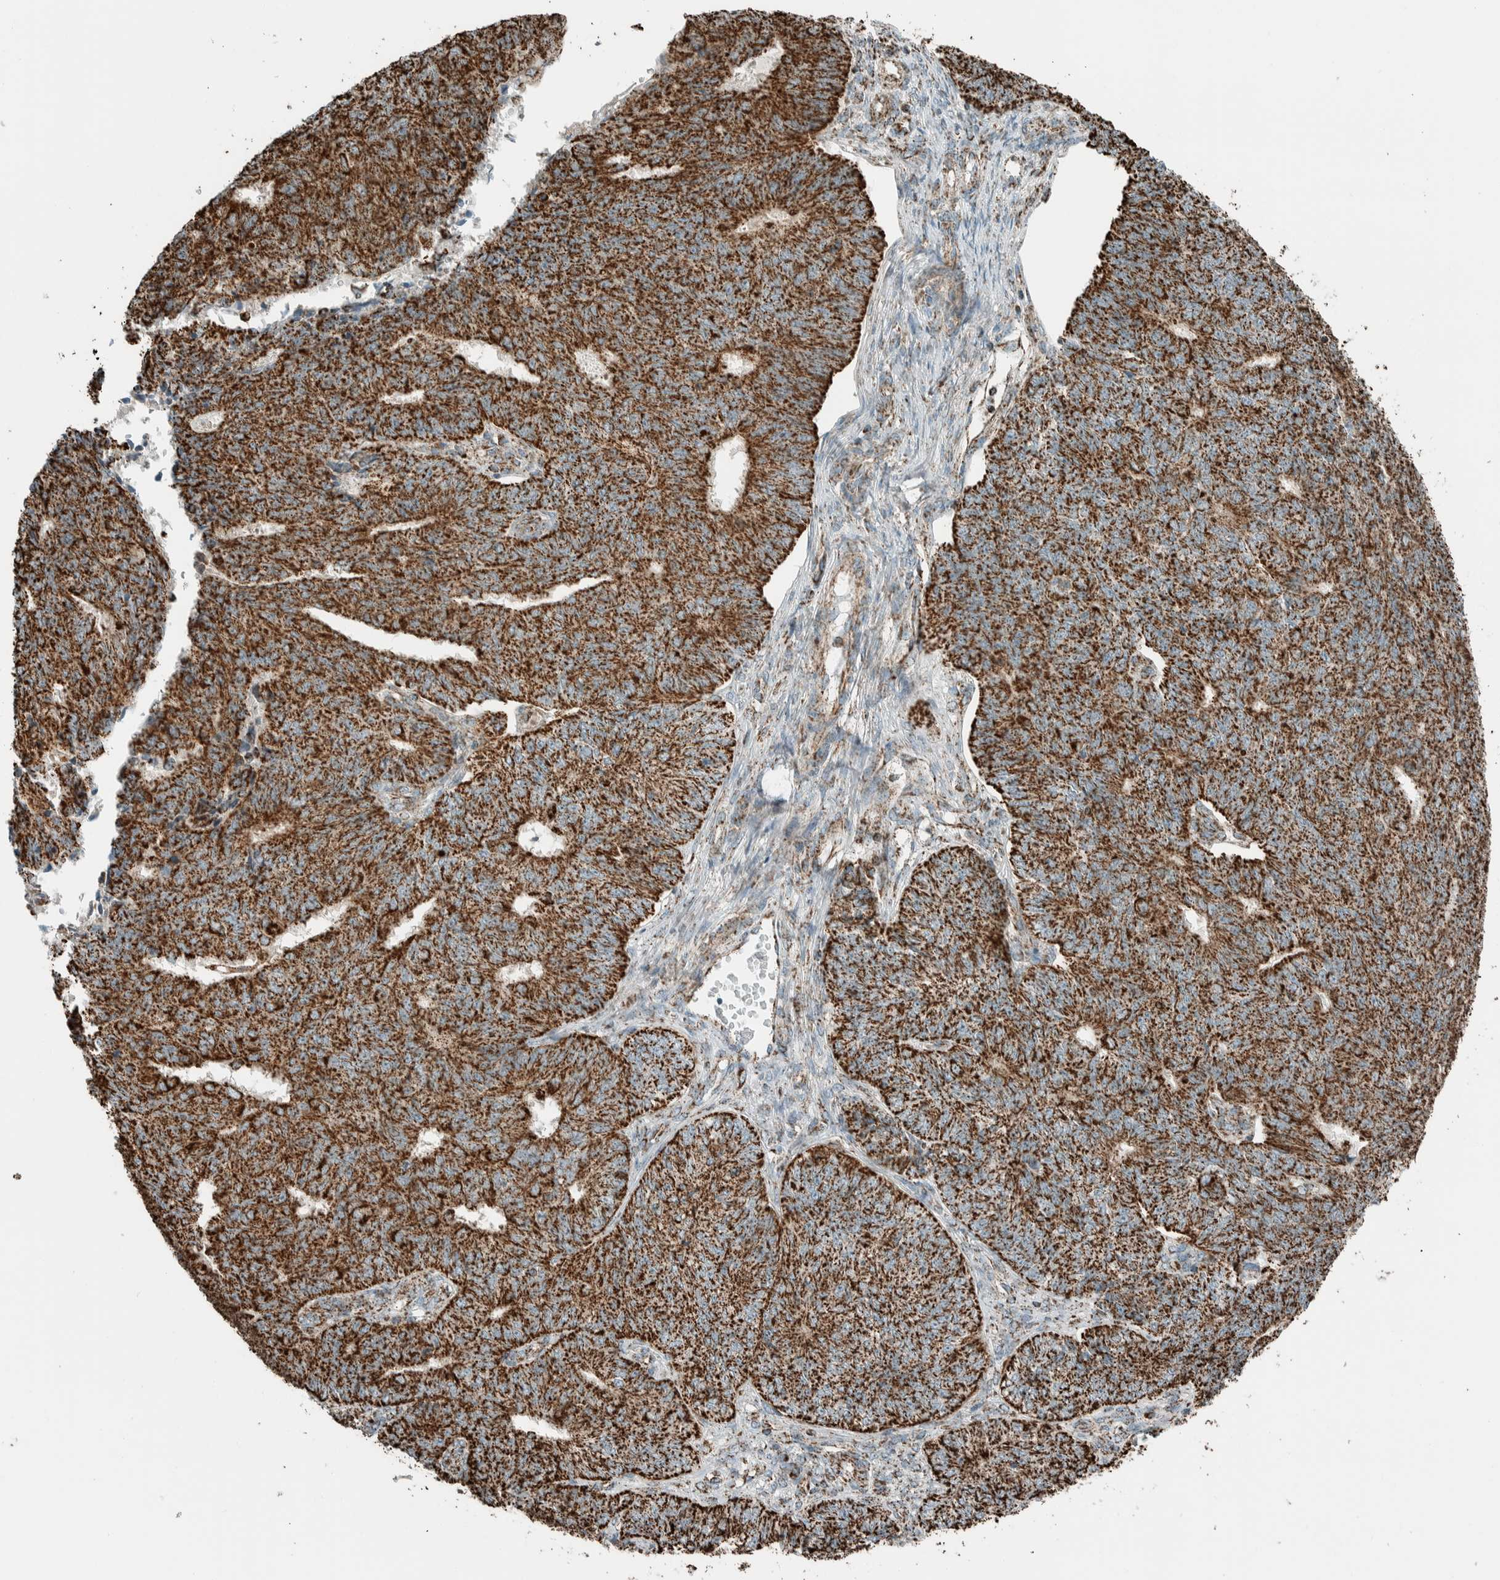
{"staining": {"intensity": "strong", "quantity": ">75%", "location": "cytoplasmic/membranous"}, "tissue": "endometrial cancer", "cell_type": "Tumor cells", "image_type": "cancer", "snomed": [{"axis": "morphology", "description": "Adenocarcinoma, NOS"}, {"axis": "topography", "description": "Endometrium"}], "caption": "Human endometrial cancer stained for a protein (brown) reveals strong cytoplasmic/membranous positive expression in approximately >75% of tumor cells.", "gene": "ZNF454", "patient": {"sex": "female", "age": 32}}